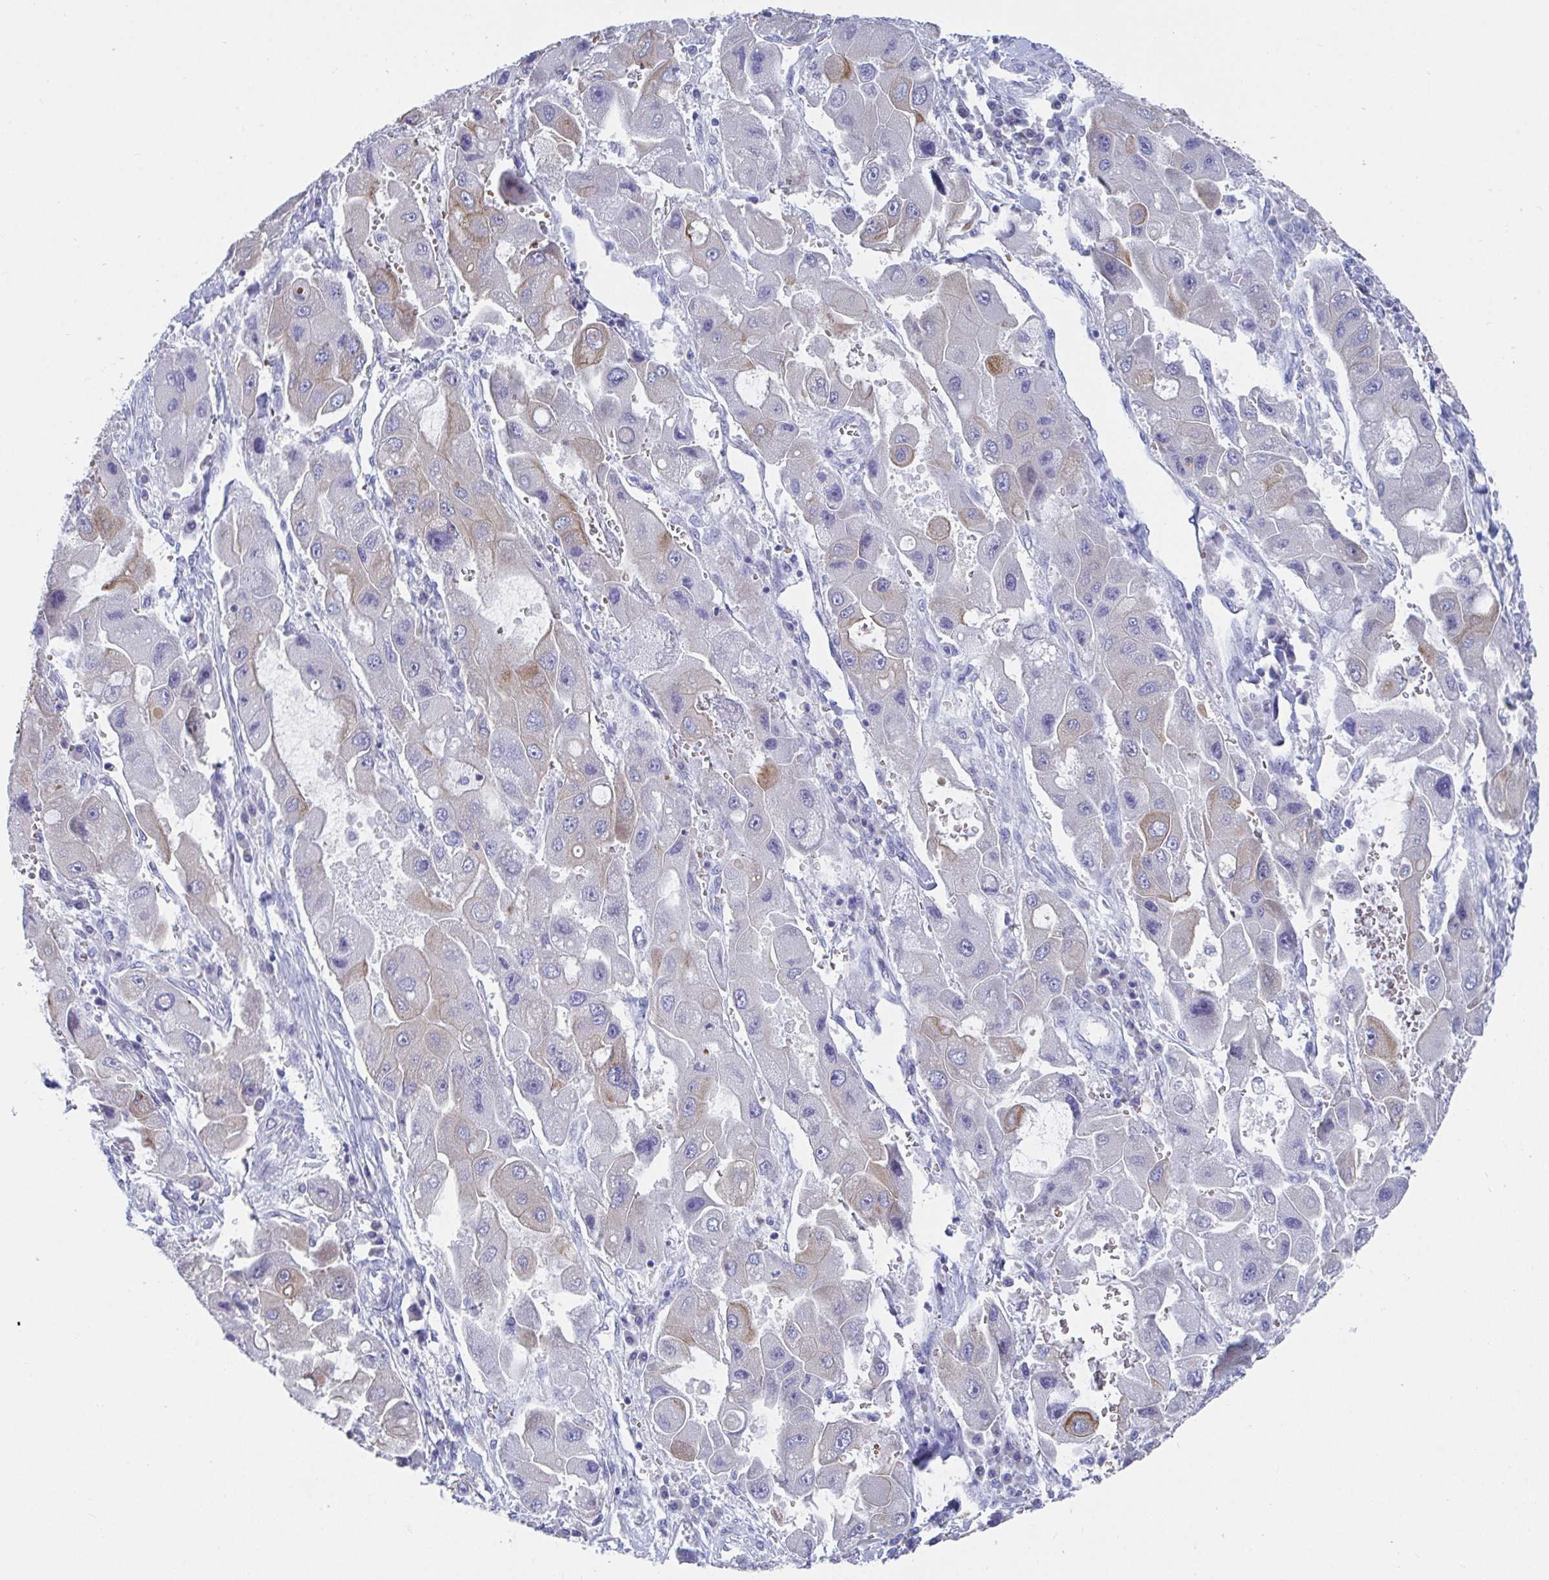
{"staining": {"intensity": "weak", "quantity": "<25%", "location": "cytoplasmic/membranous"}, "tissue": "liver cancer", "cell_type": "Tumor cells", "image_type": "cancer", "snomed": [{"axis": "morphology", "description": "Carcinoma, Hepatocellular, NOS"}, {"axis": "topography", "description": "Liver"}], "caption": "A high-resolution histopathology image shows IHC staining of liver cancer (hepatocellular carcinoma), which reveals no significant staining in tumor cells.", "gene": "CLDN8", "patient": {"sex": "male", "age": 24}}